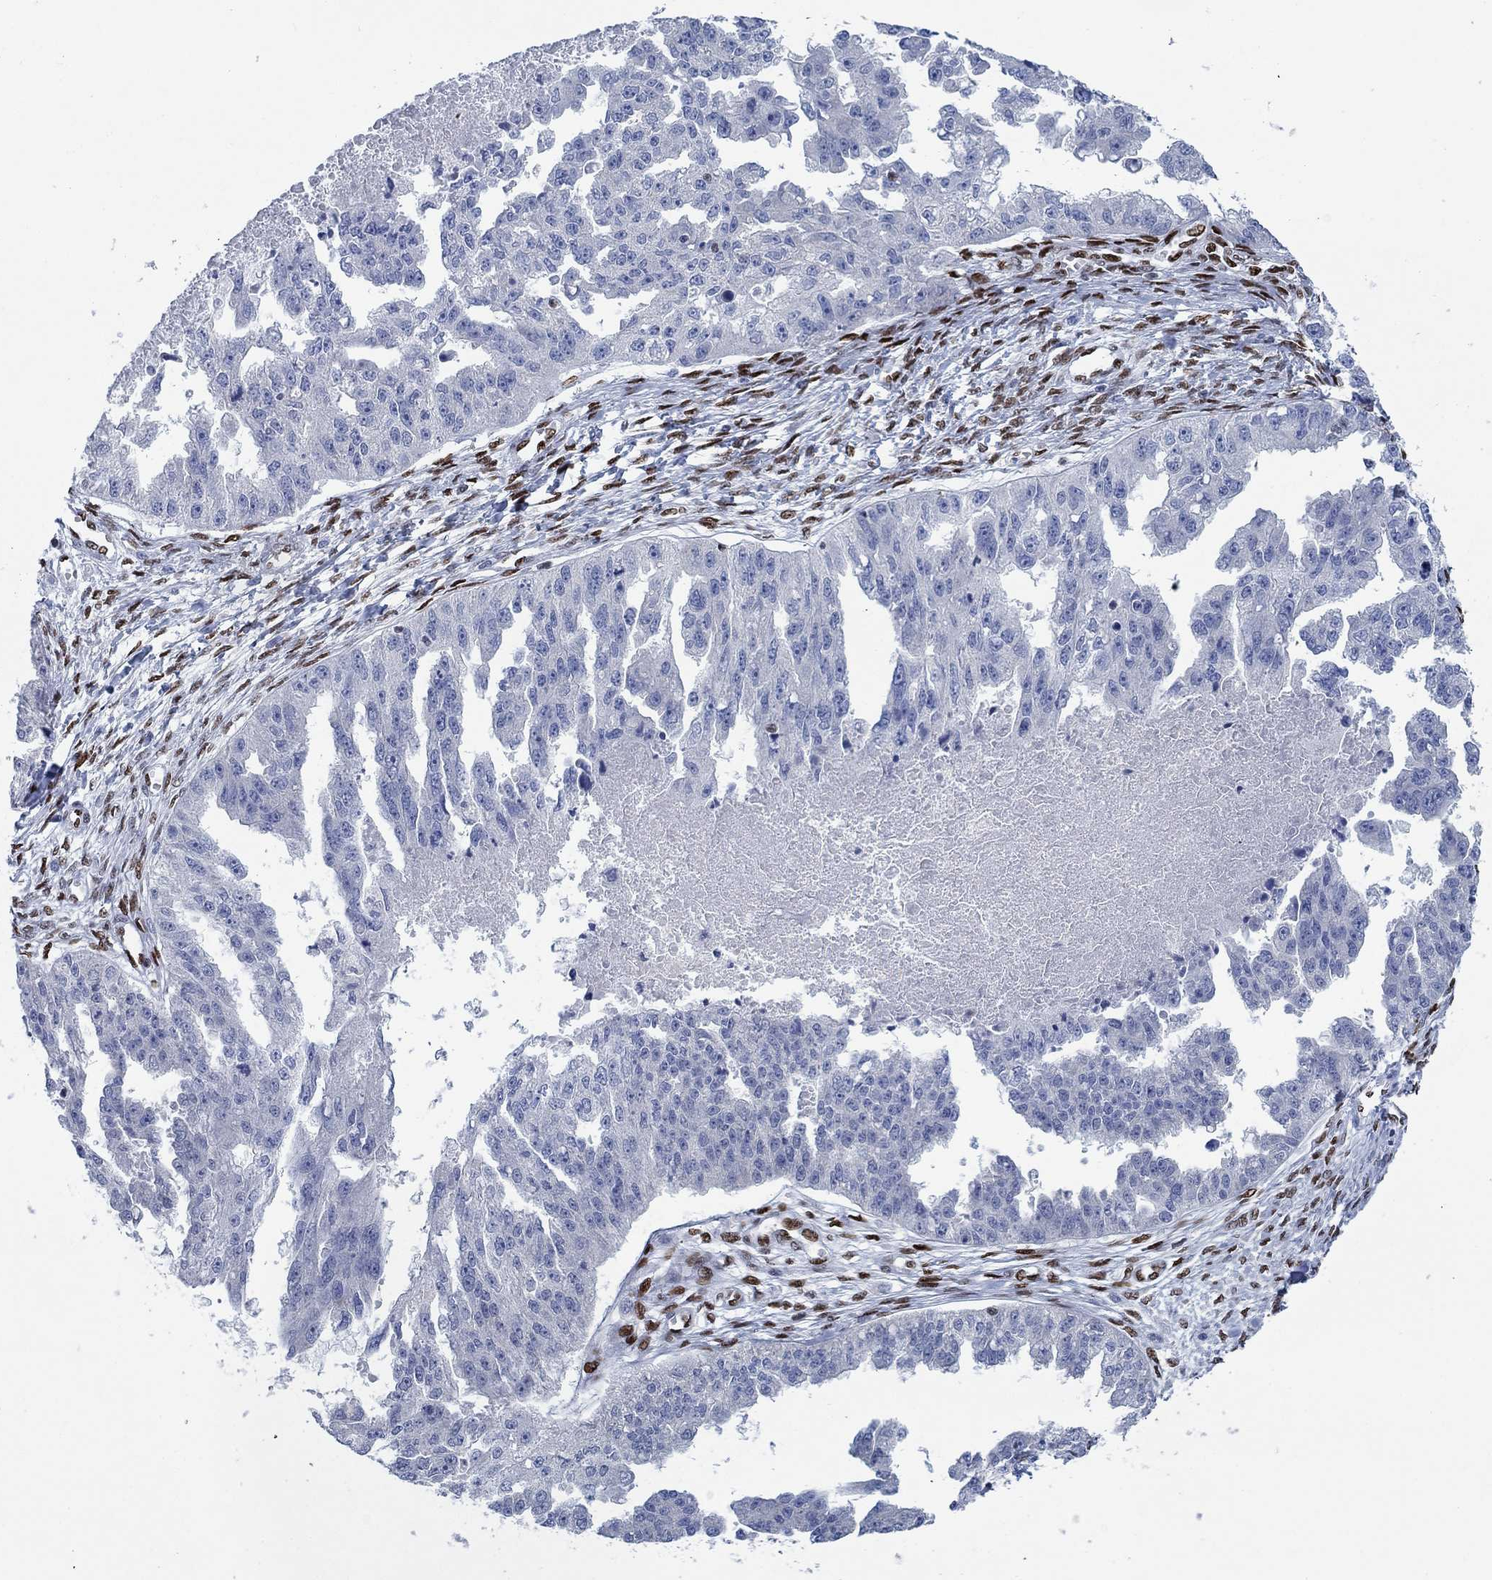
{"staining": {"intensity": "negative", "quantity": "none", "location": "none"}, "tissue": "ovarian cancer", "cell_type": "Tumor cells", "image_type": "cancer", "snomed": [{"axis": "morphology", "description": "Cystadenocarcinoma, serous, NOS"}, {"axis": "topography", "description": "Ovary"}], "caption": "Ovarian serous cystadenocarcinoma was stained to show a protein in brown. There is no significant positivity in tumor cells. (IHC, brightfield microscopy, high magnification).", "gene": "ZEB1", "patient": {"sex": "female", "age": 58}}